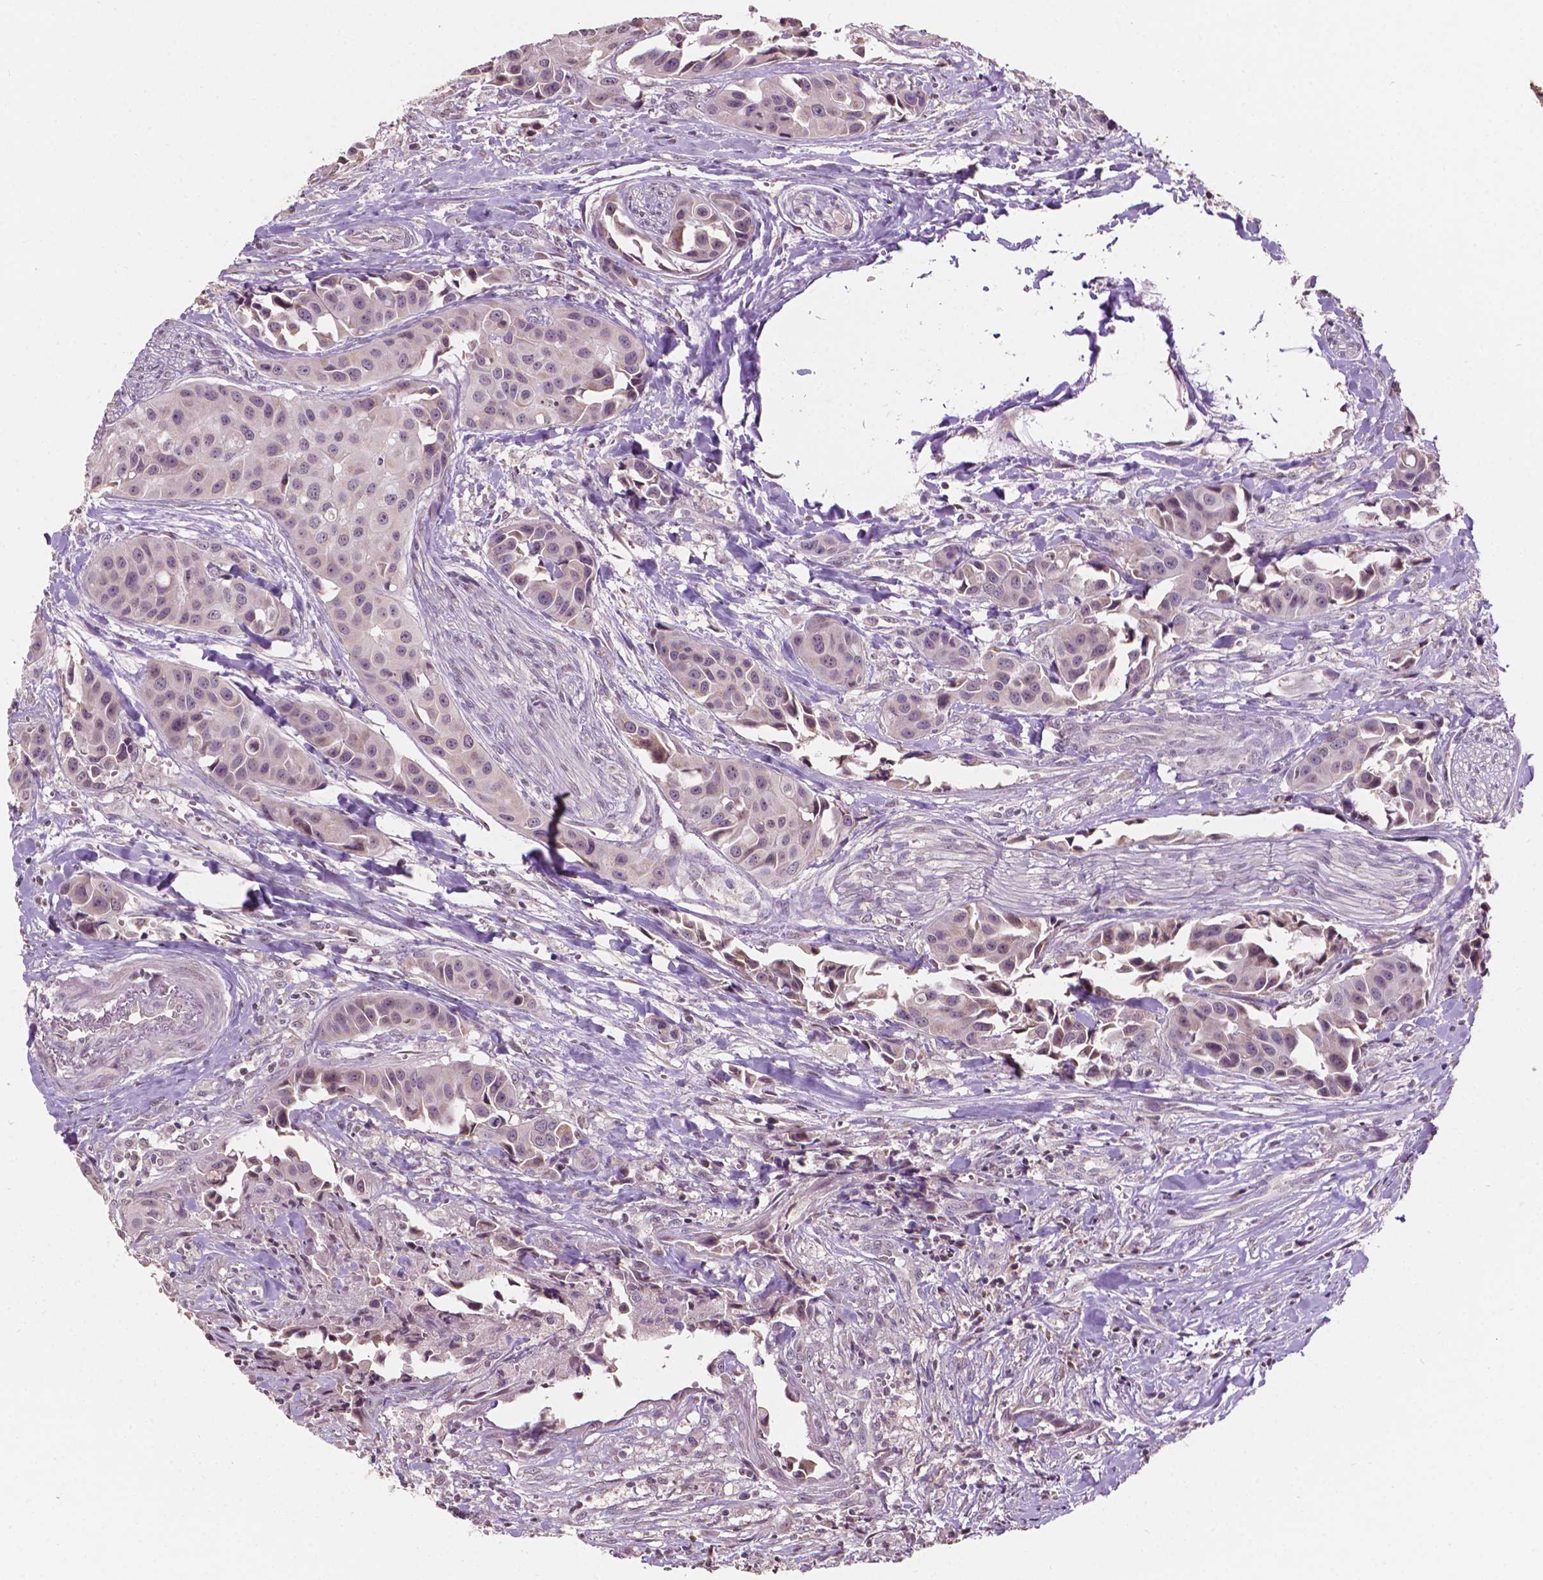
{"staining": {"intensity": "negative", "quantity": "none", "location": "none"}, "tissue": "head and neck cancer", "cell_type": "Tumor cells", "image_type": "cancer", "snomed": [{"axis": "morphology", "description": "Adenocarcinoma, NOS"}, {"axis": "topography", "description": "Head-Neck"}], "caption": "Image shows no significant protein expression in tumor cells of adenocarcinoma (head and neck).", "gene": "NOS1AP", "patient": {"sex": "male", "age": 76}}